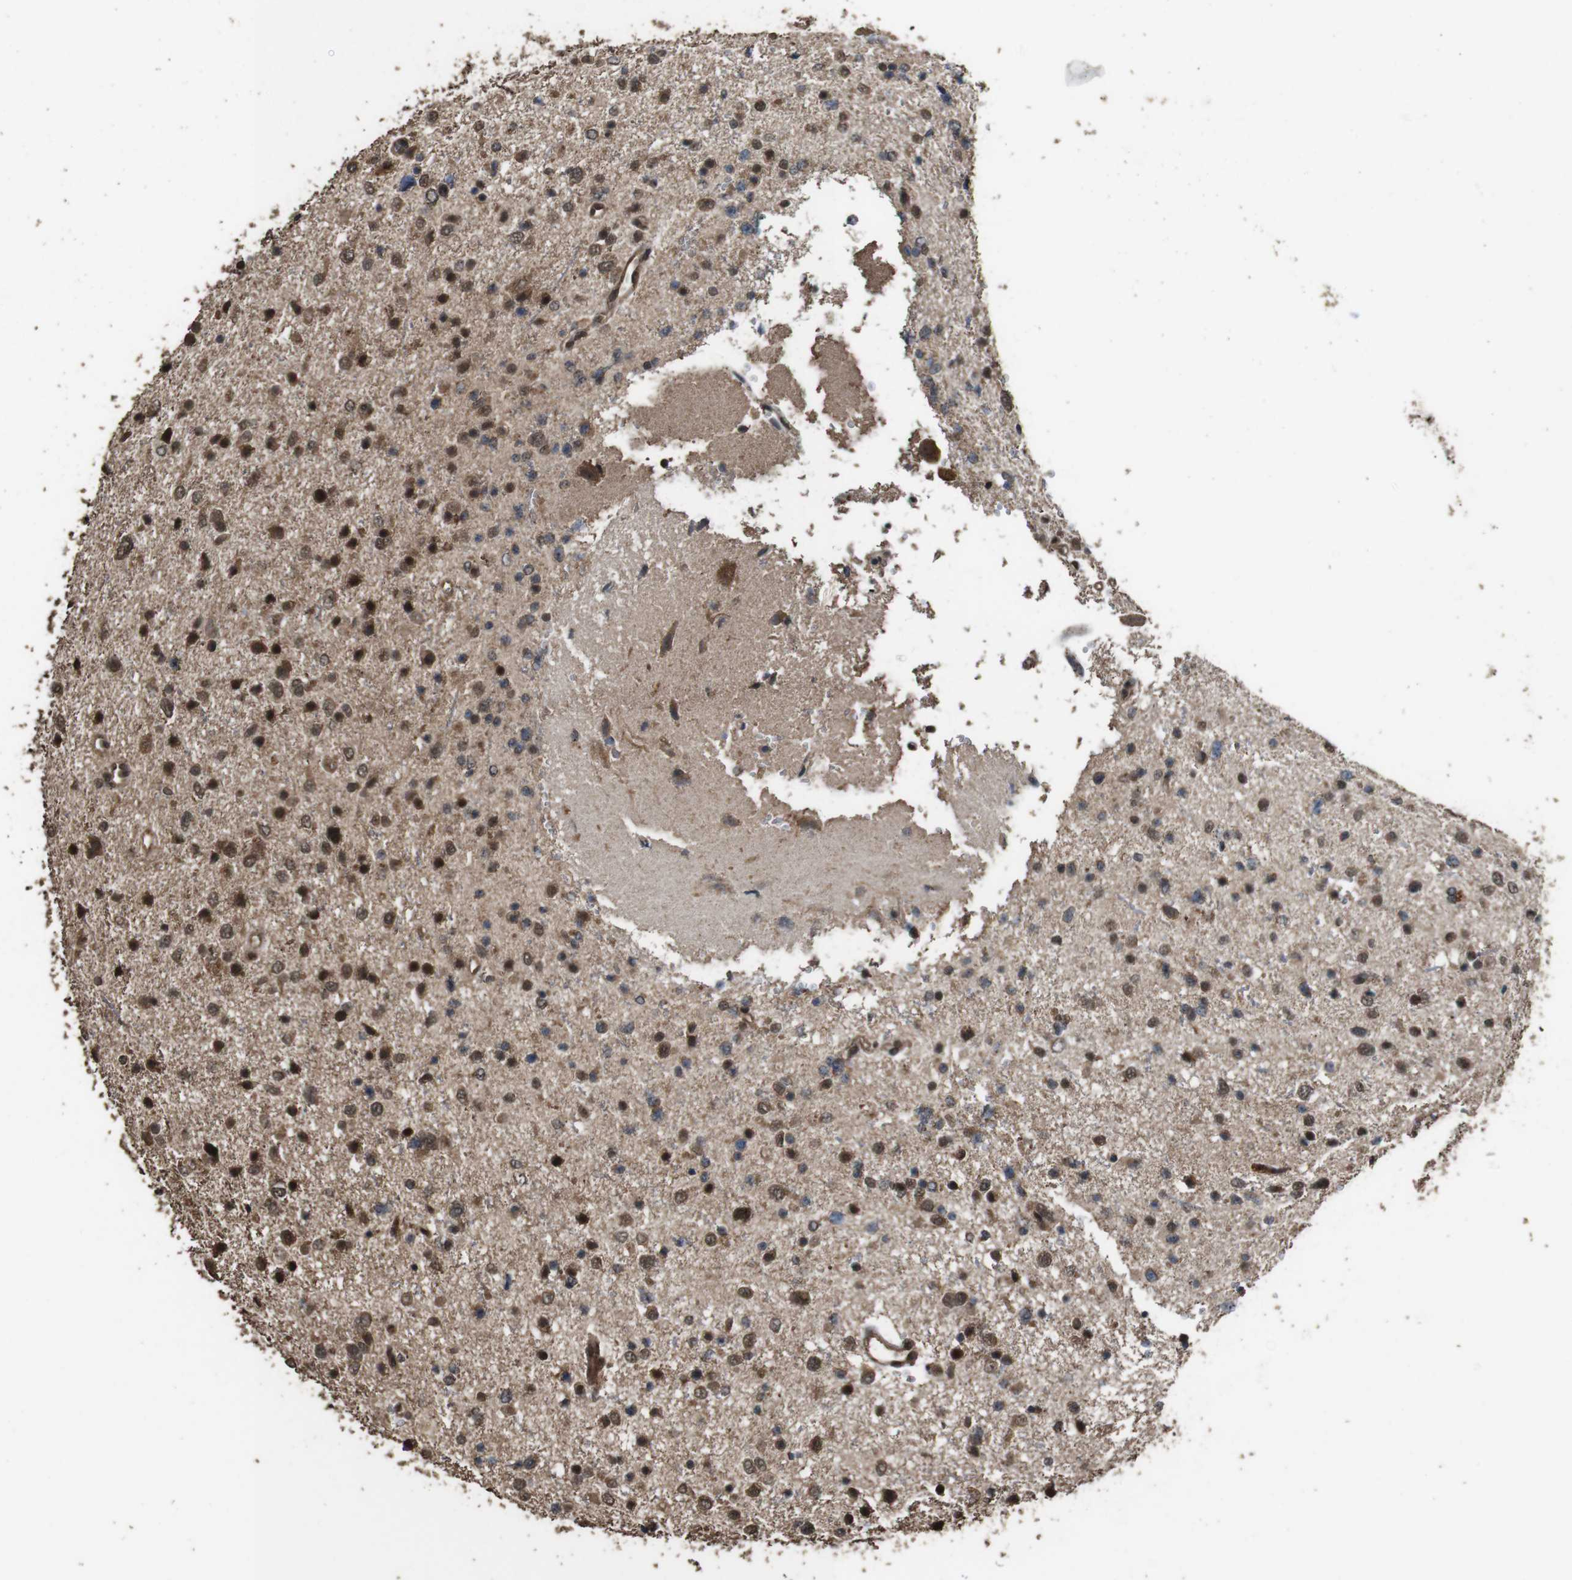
{"staining": {"intensity": "strong", "quantity": ">75%", "location": "cytoplasmic/membranous,nuclear"}, "tissue": "glioma", "cell_type": "Tumor cells", "image_type": "cancer", "snomed": [{"axis": "morphology", "description": "Glioma, malignant, Low grade"}, {"axis": "topography", "description": "Brain"}], "caption": "Immunohistochemical staining of glioma exhibits high levels of strong cytoplasmic/membranous and nuclear positivity in about >75% of tumor cells.", "gene": "RRAS2", "patient": {"sex": "female", "age": 37}}